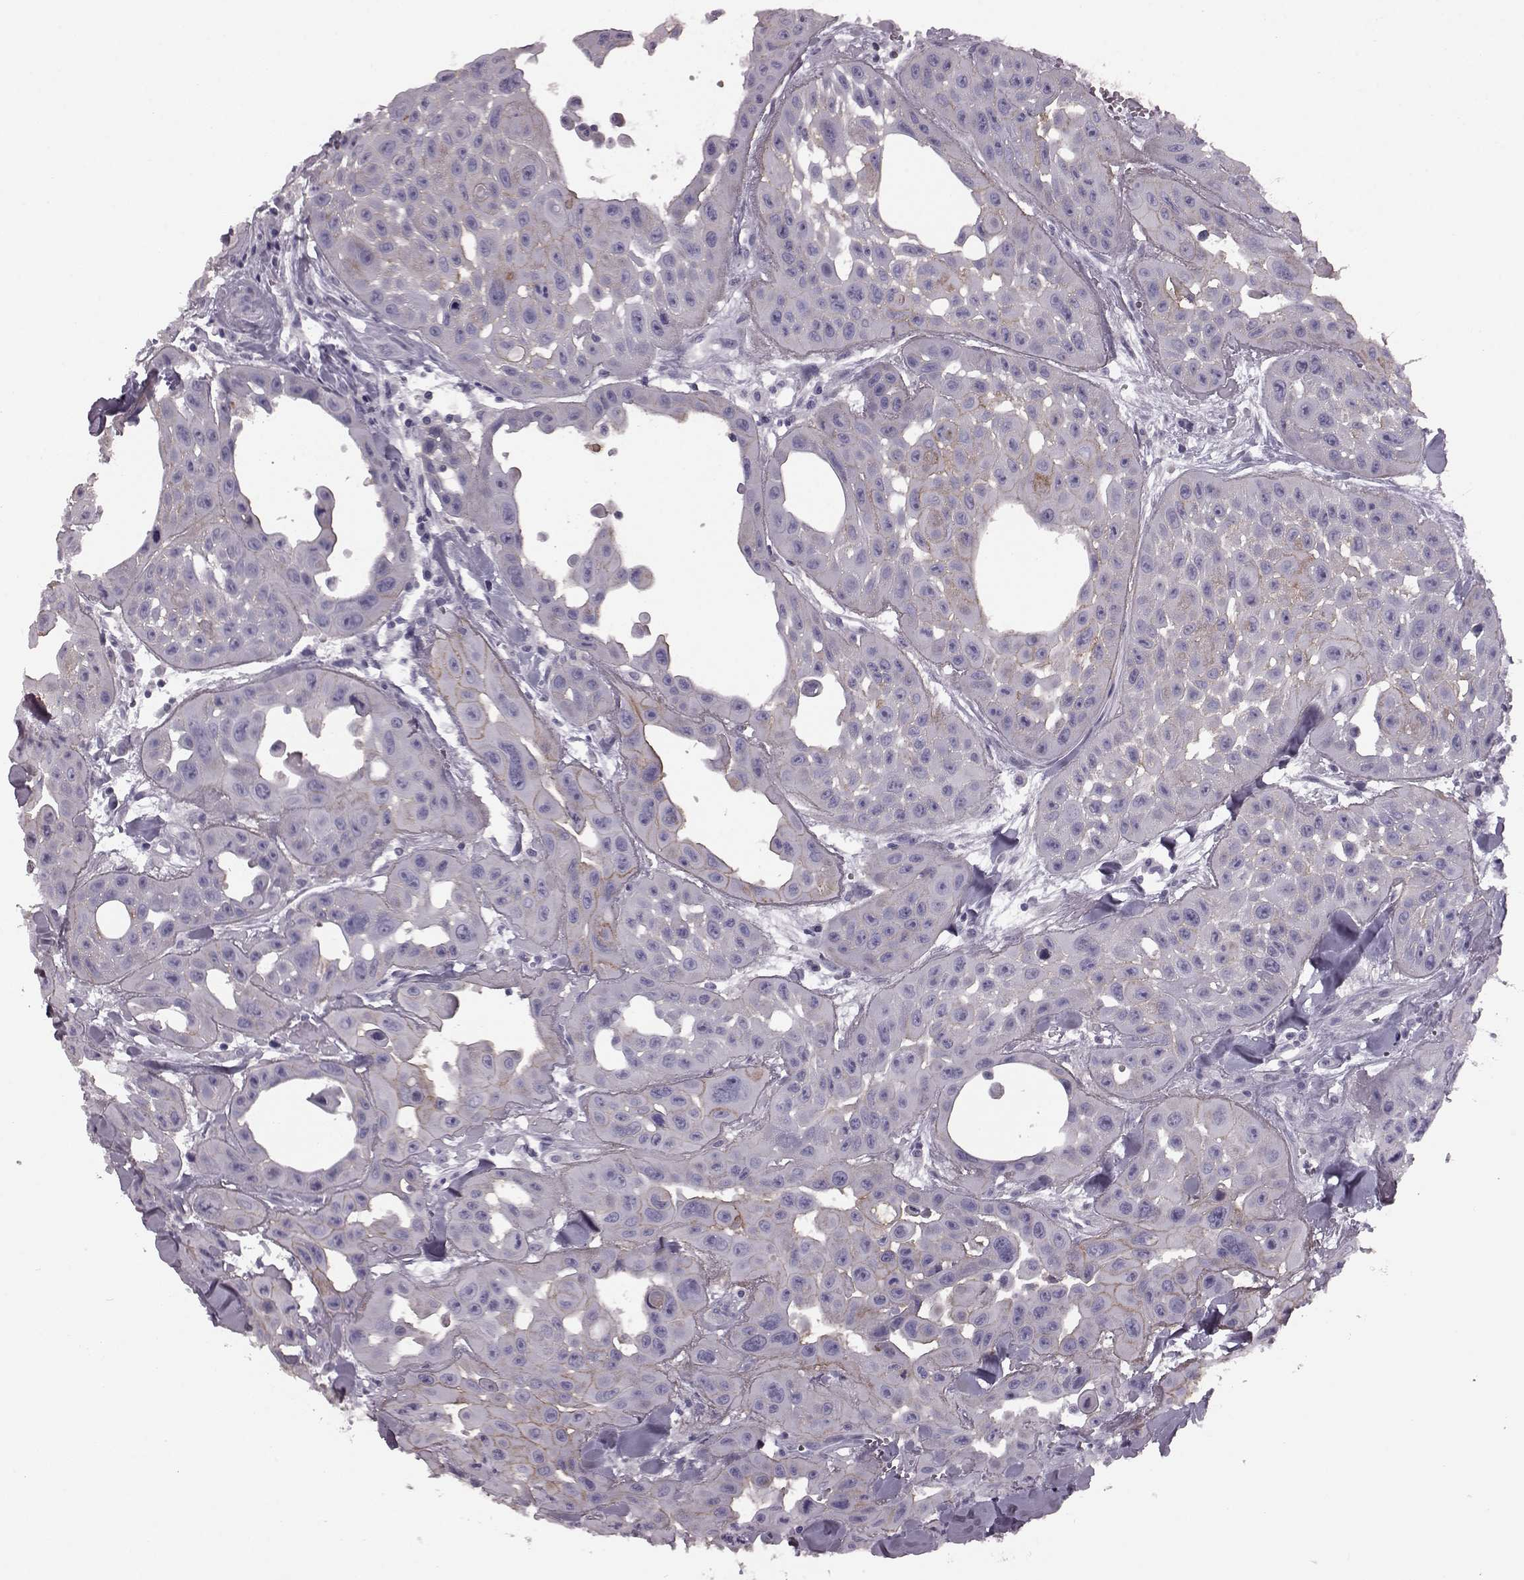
{"staining": {"intensity": "negative", "quantity": "none", "location": "none"}, "tissue": "head and neck cancer", "cell_type": "Tumor cells", "image_type": "cancer", "snomed": [{"axis": "morphology", "description": "Adenocarcinoma, NOS"}, {"axis": "topography", "description": "Head-Neck"}], "caption": "An image of human adenocarcinoma (head and neck) is negative for staining in tumor cells.", "gene": "CRYBA2", "patient": {"sex": "male", "age": 73}}